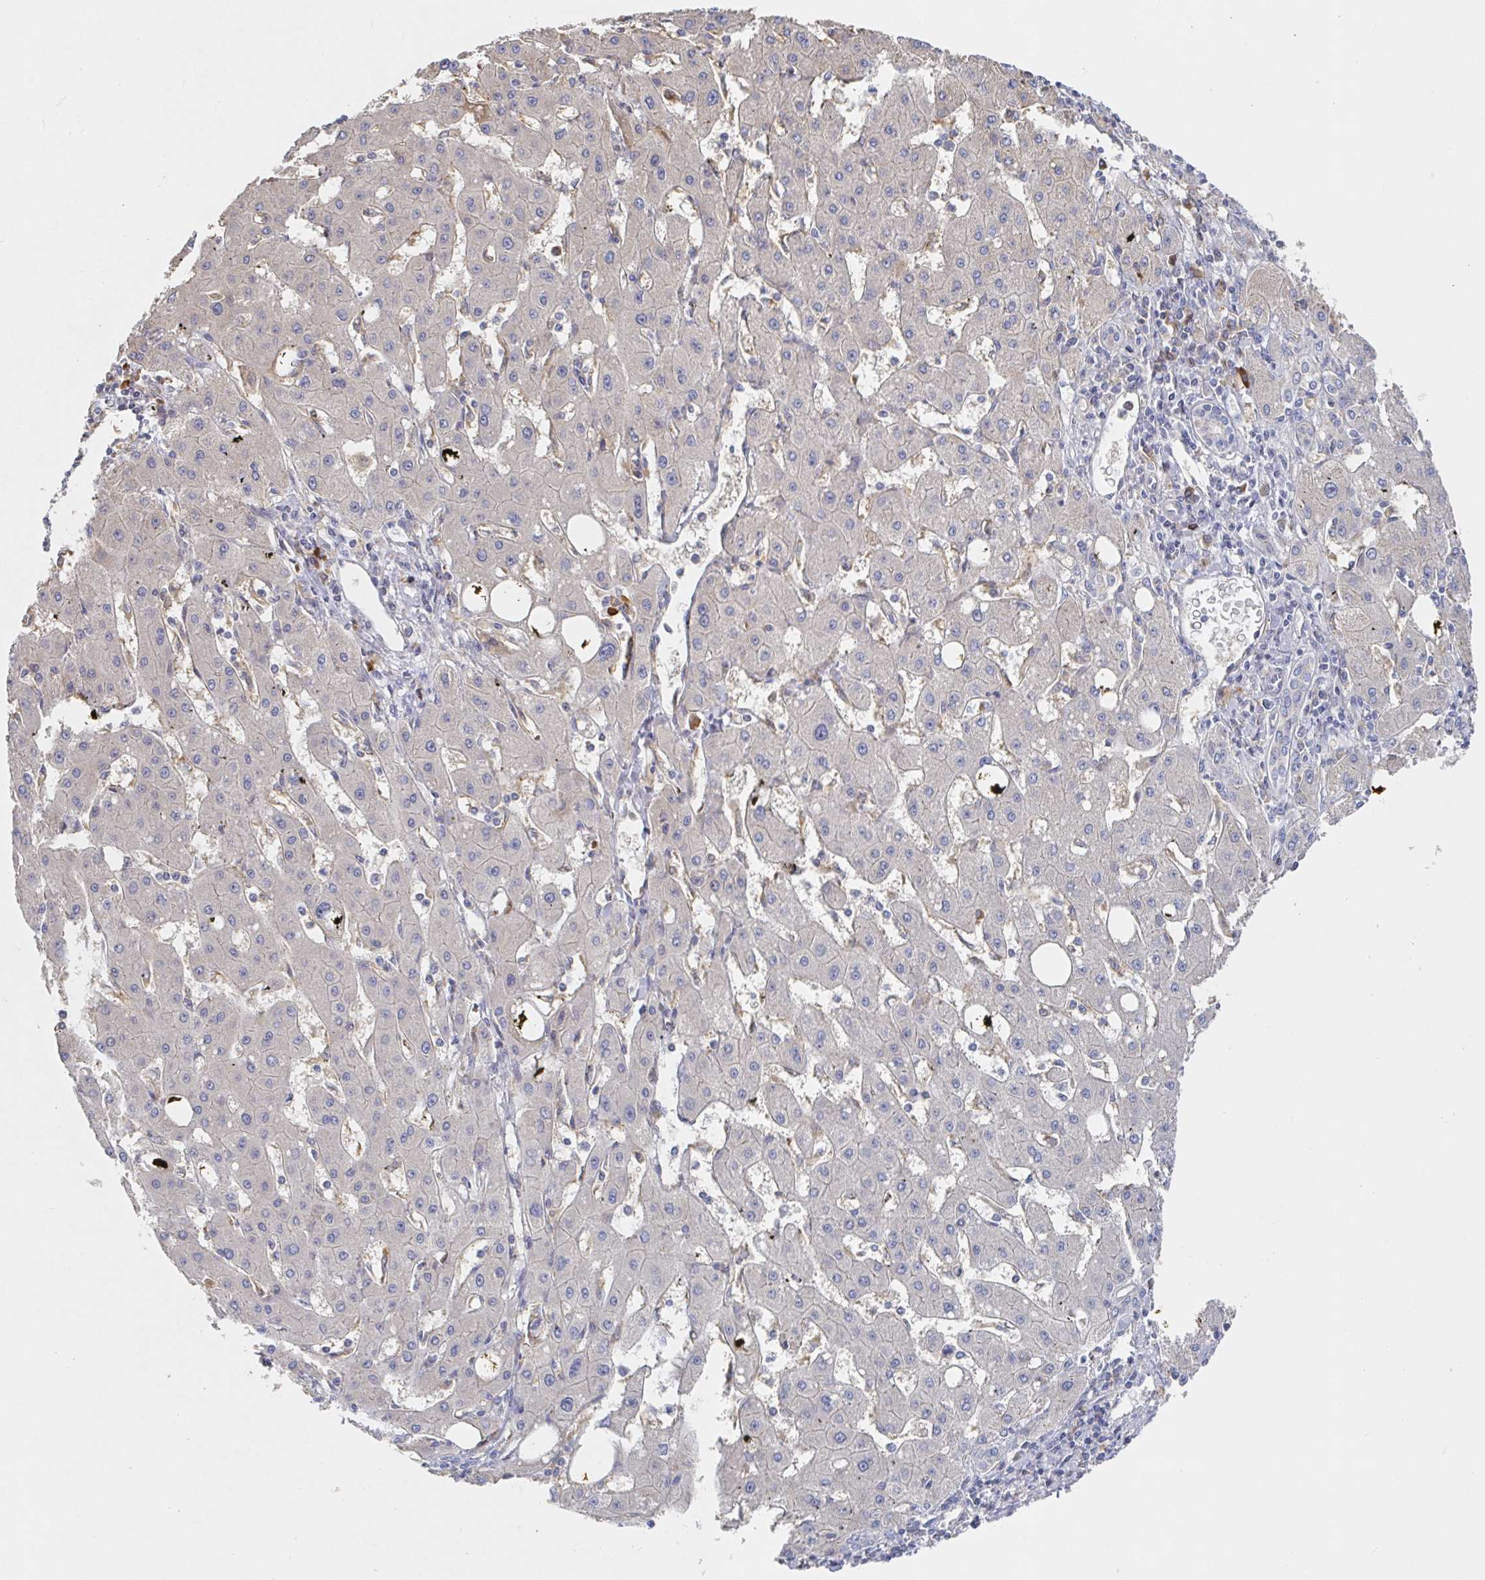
{"staining": {"intensity": "negative", "quantity": "none", "location": "none"}, "tissue": "liver cancer", "cell_type": "Tumor cells", "image_type": "cancer", "snomed": [{"axis": "morphology", "description": "Carcinoma, Hepatocellular, NOS"}, {"axis": "topography", "description": "Liver"}], "caption": "Immunohistochemistry (IHC) of human hepatocellular carcinoma (liver) exhibits no staining in tumor cells. (DAB immunohistochemistry (IHC) visualized using brightfield microscopy, high magnification).", "gene": "IRAK2", "patient": {"sex": "male", "age": 72}}